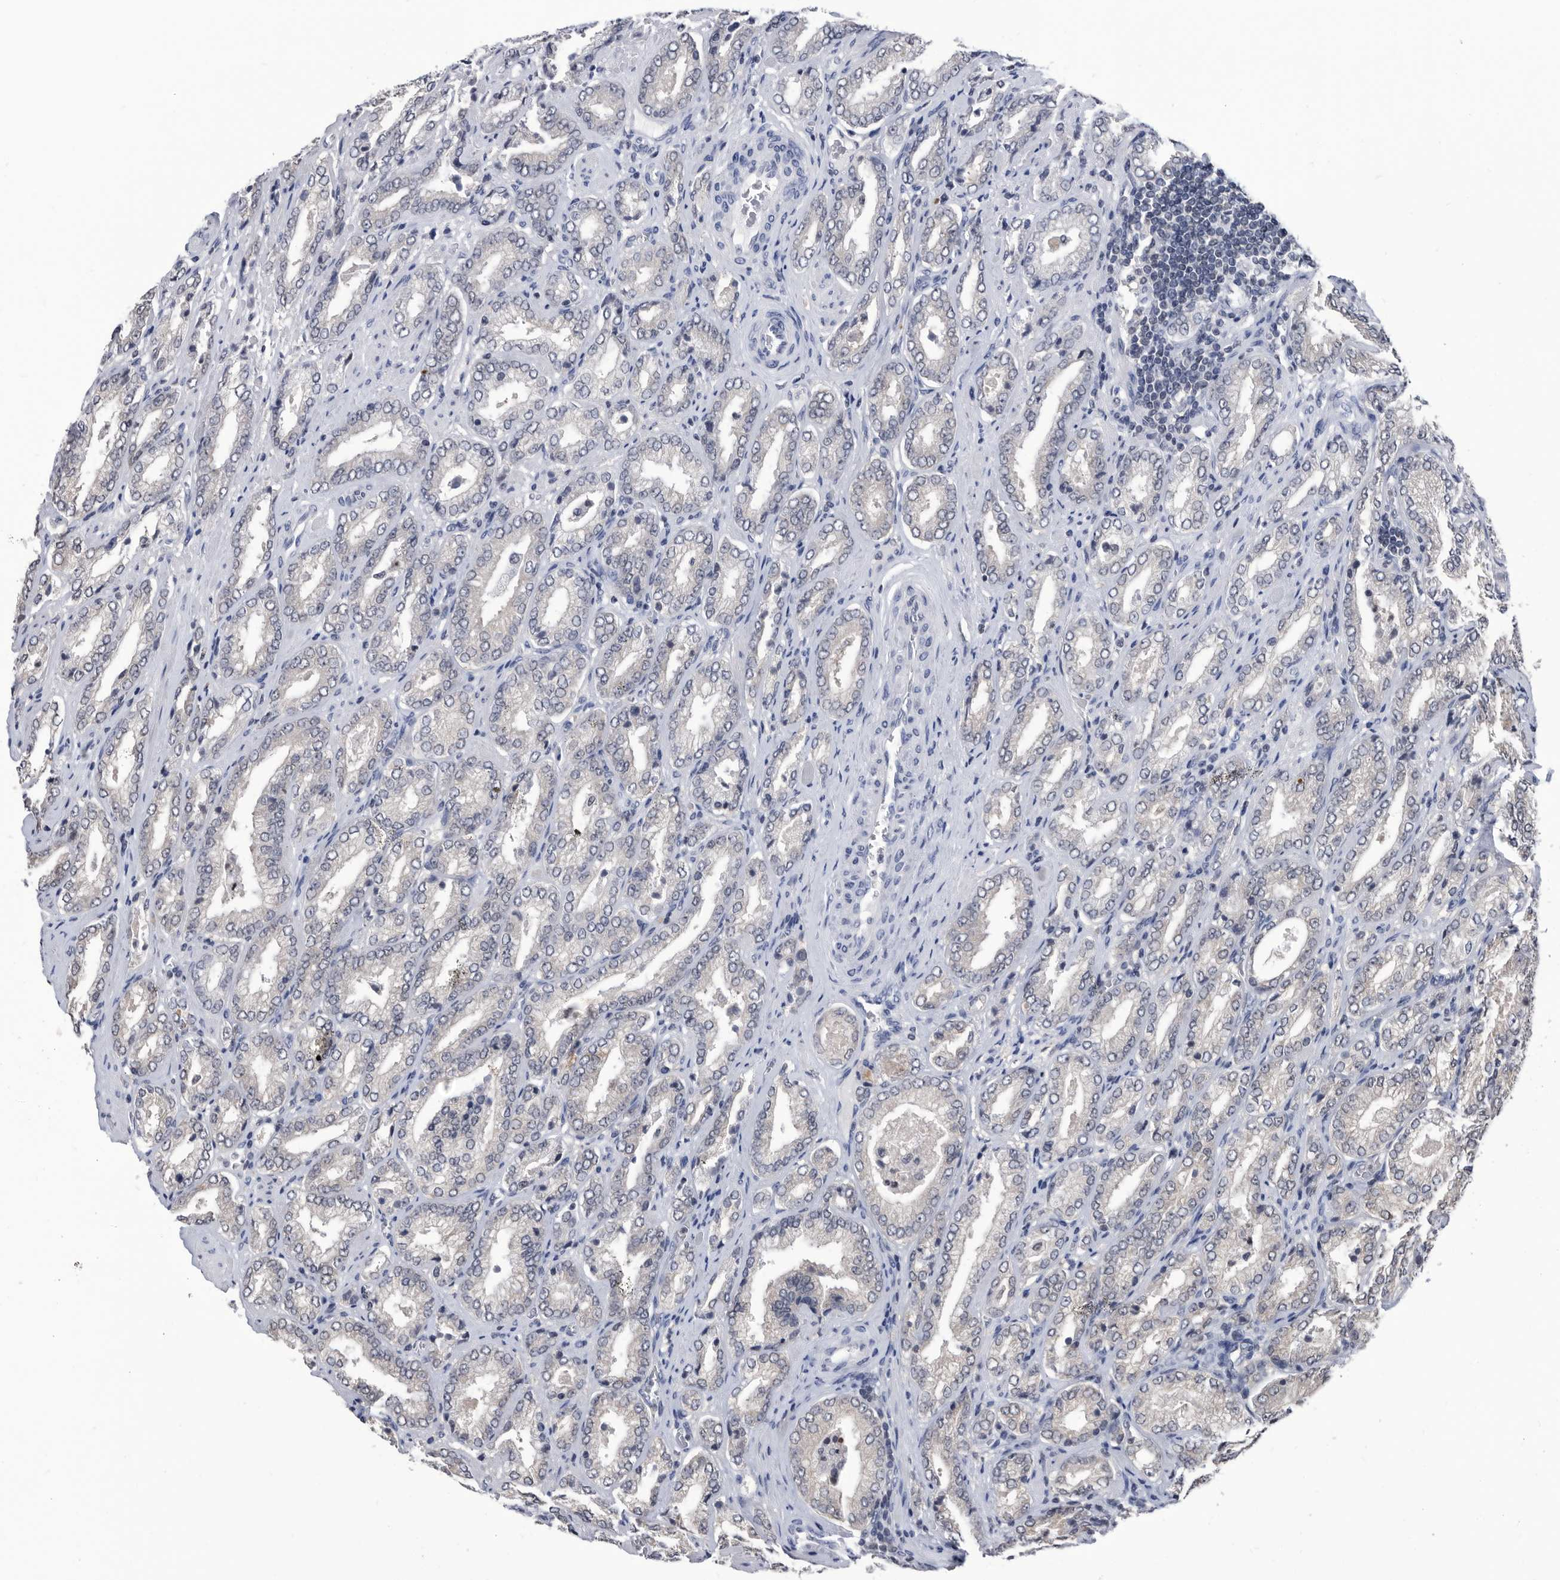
{"staining": {"intensity": "weak", "quantity": "25%-75%", "location": "cytoplasmic/membranous"}, "tissue": "prostate cancer", "cell_type": "Tumor cells", "image_type": "cancer", "snomed": [{"axis": "morphology", "description": "Adenocarcinoma, Low grade"}, {"axis": "topography", "description": "Prostate"}], "caption": "About 25%-75% of tumor cells in prostate cancer (adenocarcinoma (low-grade)) reveal weak cytoplasmic/membranous protein staining as visualized by brown immunohistochemical staining.", "gene": "TSTD1", "patient": {"sex": "male", "age": 62}}